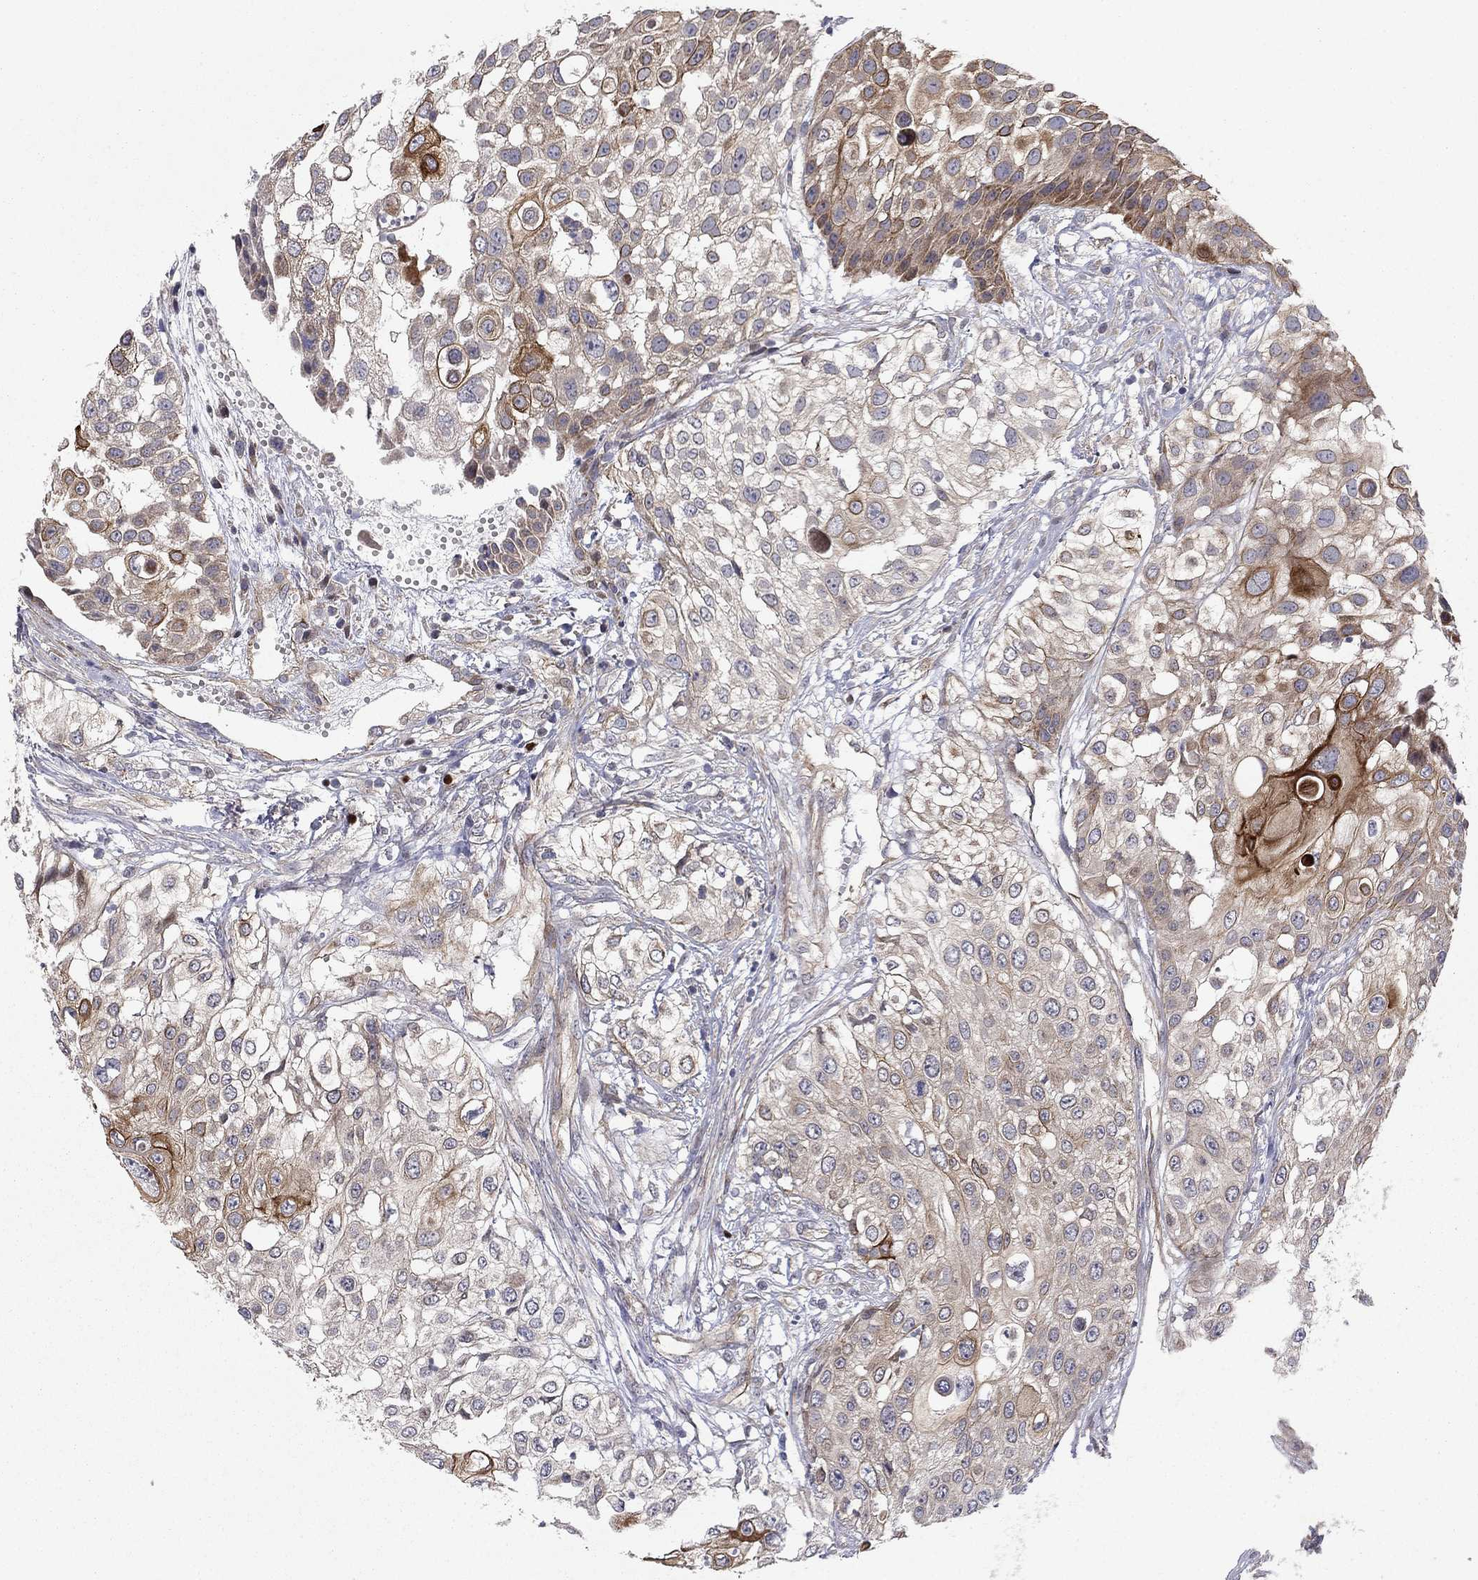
{"staining": {"intensity": "strong", "quantity": "<25%", "location": "cytoplasmic/membranous"}, "tissue": "urothelial cancer", "cell_type": "Tumor cells", "image_type": "cancer", "snomed": [{"axis": "morphology", "description": "Urothelial carcinoma, High grade"}, {"axis": "topography", "description": "Urinary bladder"}], "caption": "A medium amount of strong cytoplasmic/membranous expression is seen in about <25% of tumor cells in urothelial cancer tissue.", "gene": "BCL11A", "patient": {"sex": "female", "age": 79}}